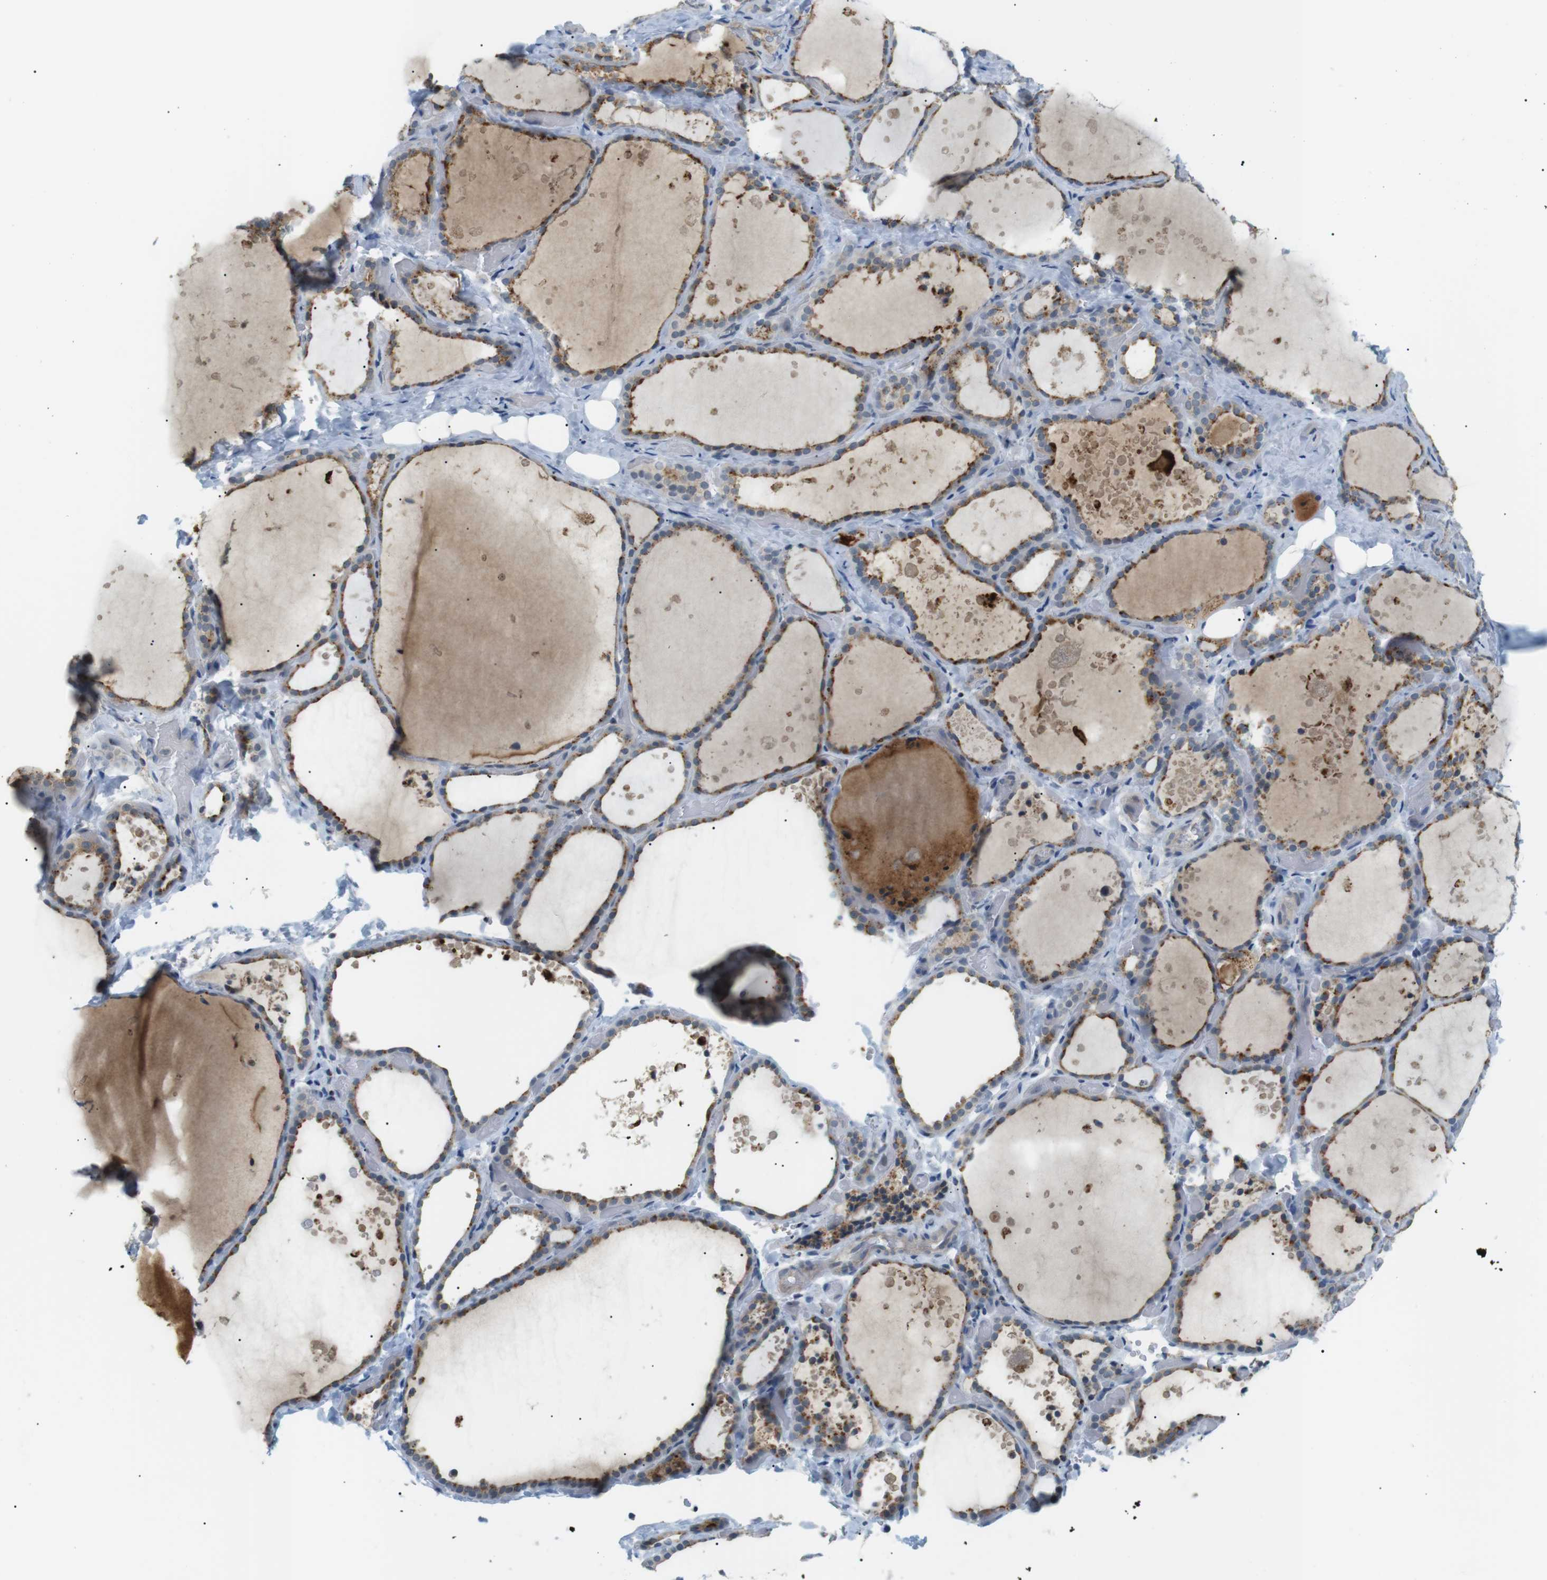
{"staining": {"intensity": "moderate", "quantity": ">75%", "location": "cytoplasmic/membranous"}, "tissue": "thyroid gland", "cell_type": "Glandular cells", "image_type": "normal", "snomed": [{"axis": "morphology", "description": "Normal tissue, NOS"}, {"axis": "topography", "description": "Thyroid gland"}], "caption": "The photomicrograph reveals staining of benign thyroid gland, revealing moderate cytoplasmic/membranous protein expression (brown color) within glandular cells. Ihc stains the protein in brown and the nuclei are stained blue.", "gene": "B4GALNT2", "patient": {"sex": "female", "age": 44}}